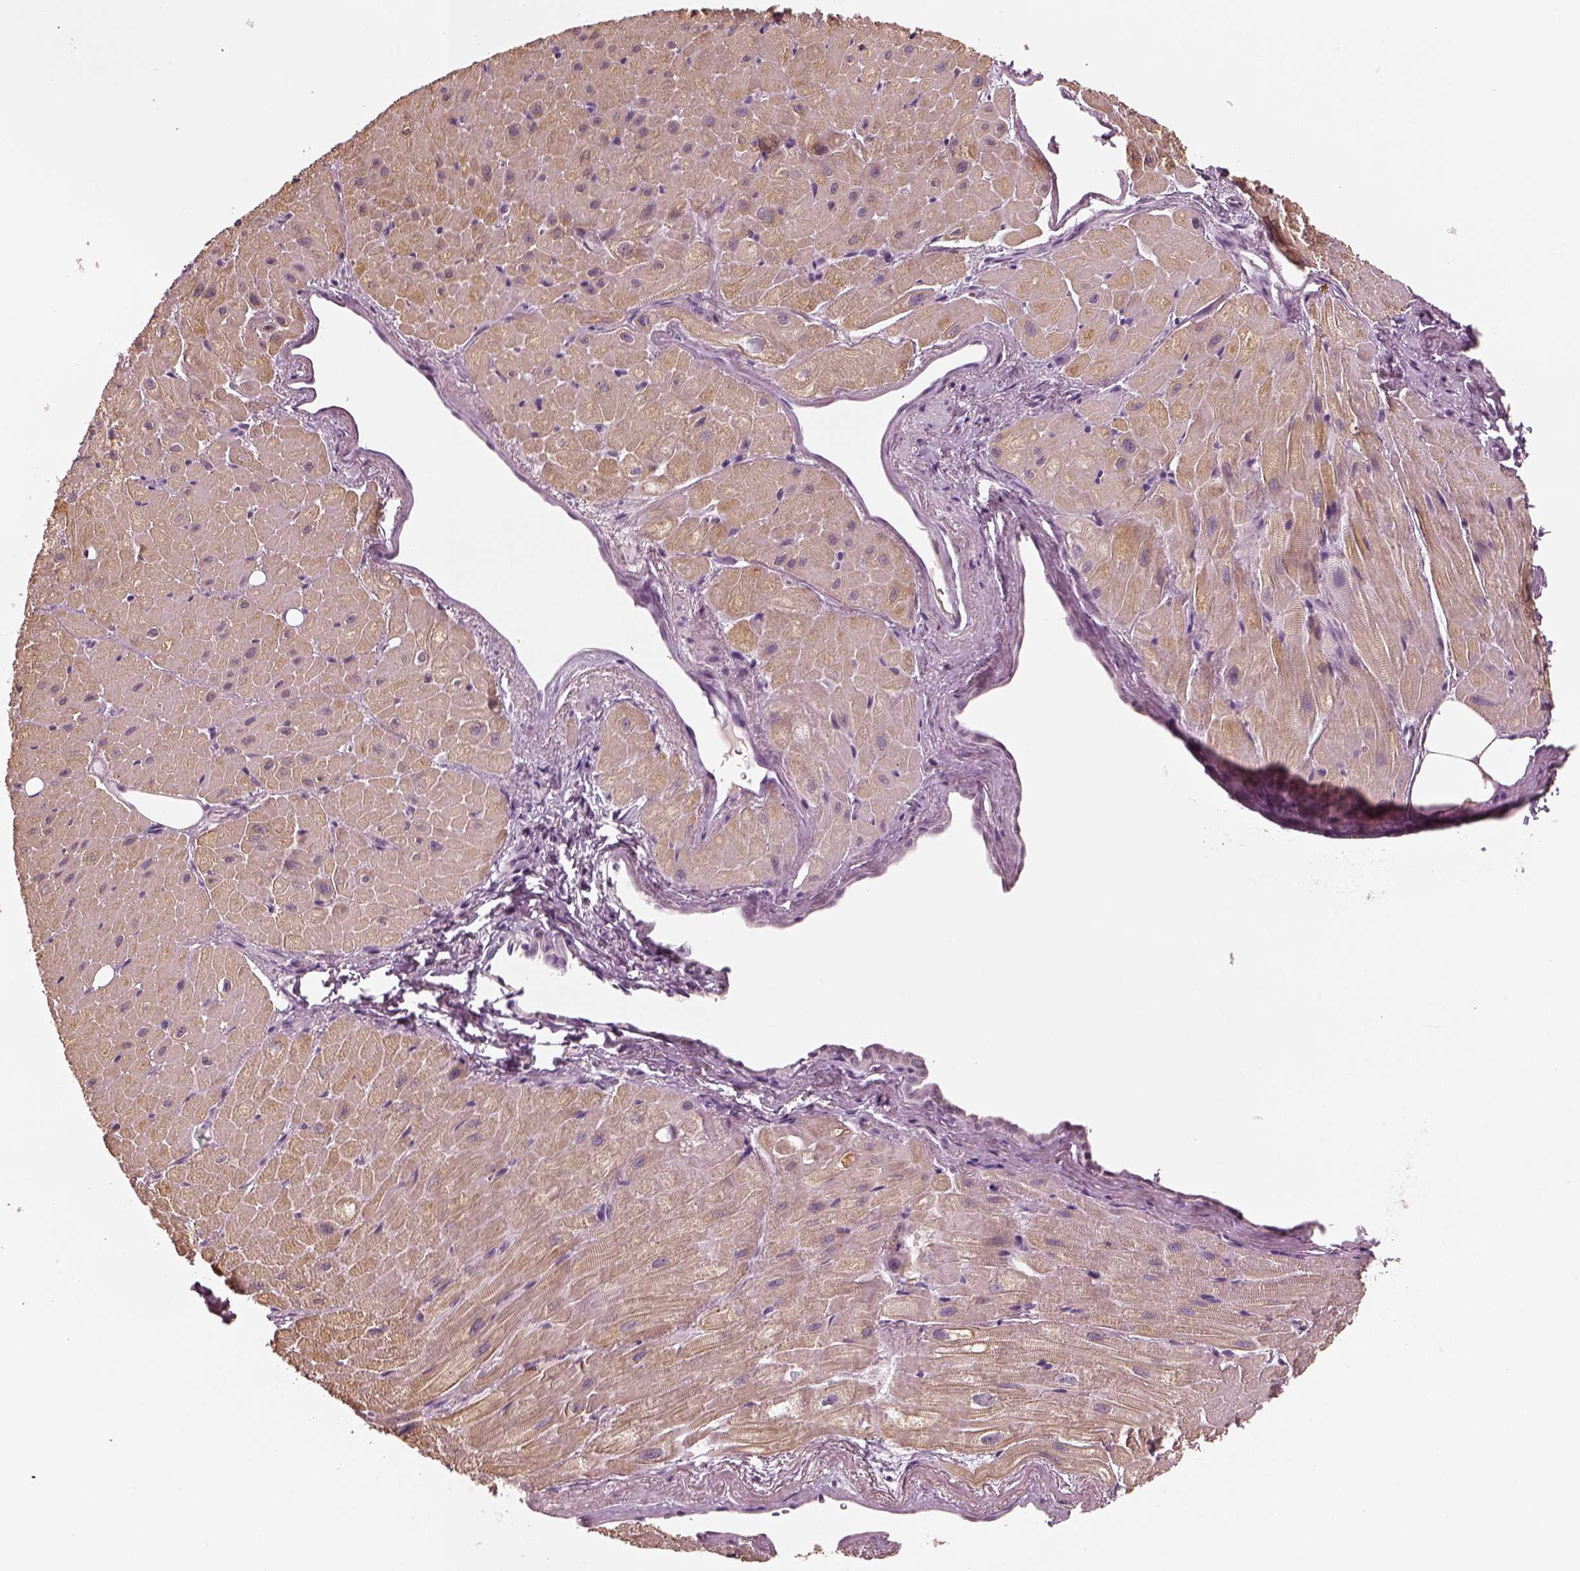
{"staining": {"intensity": "weak", "quantity": ">75%", "location": "cytoplasmic/membranous"}, "tissue": "heart muscle", "cell_type": "Cardiomyocytes", "image_type": "normal", "snomed": [{"axis": "morphology", "description": "Normal tissue, NOS"}, {"axis": "topography", "description": "Heart"}], "caption": "Weak cytoplasmic/membranous staining for a protein is appreciated in about >75% of cardiomyocytes of benign heart muscle using immunohistochemistry.", "gene": "EGR4", "patient": {"sex": "male", "age": 62}}